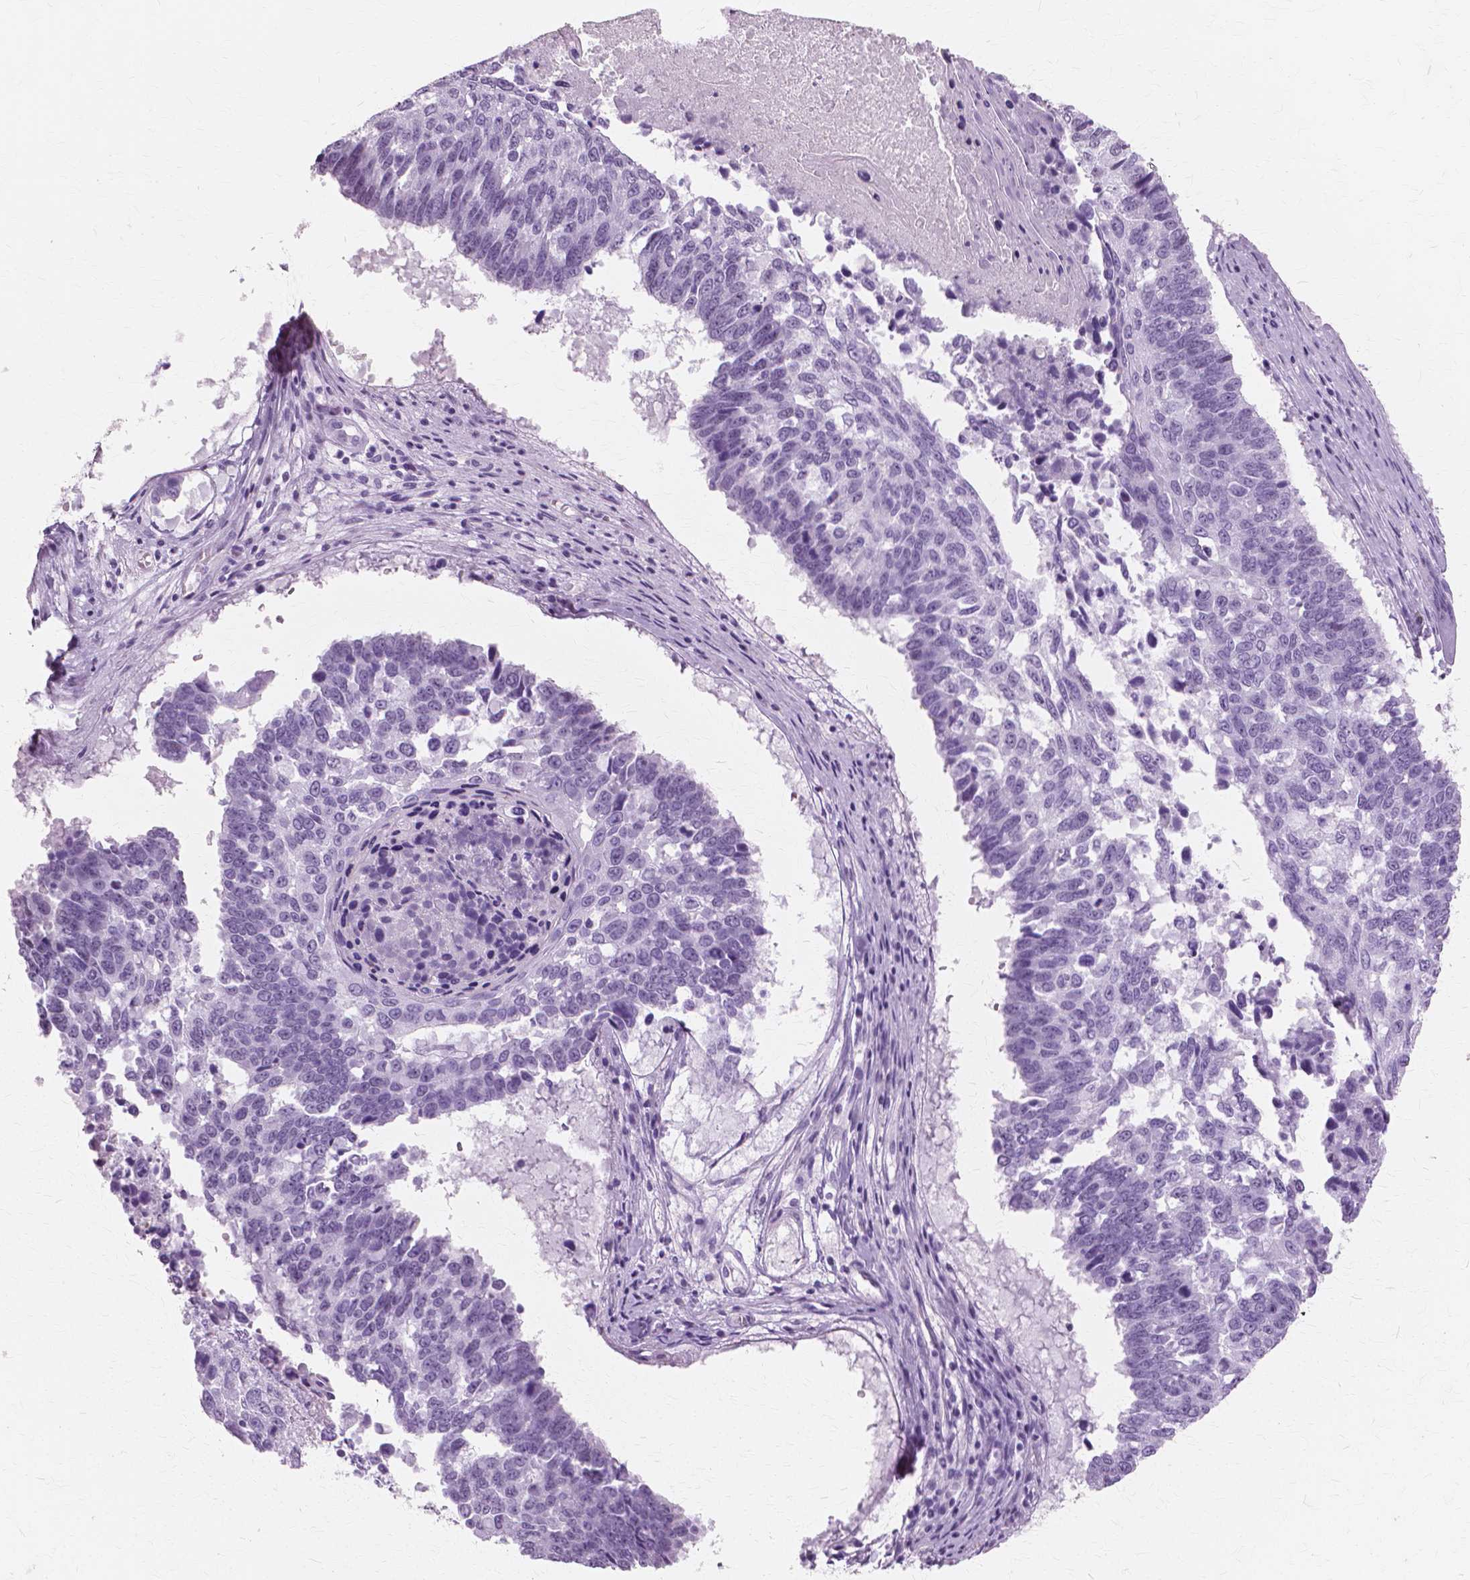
{"staining": {"intensity": "negative", "quantity": "none", "location": "none"}, "tissue": "lung cancer", "cell_type": "Tumor cells", "image_type": "cancer", "snomed": [{"axis": "morphology", "description": "Squamous cell carcinoma, NOS"}, {"axis": "topography", "description": "Lung"}], "caption": "An IHC micrograph of squamous cell carcinoma (lung) is shown. There is no staining in tumor cells of squamous cell carcinoma (lung).", "gene": "SFTPD", "patient": {"sex": "male", "age": 73}}